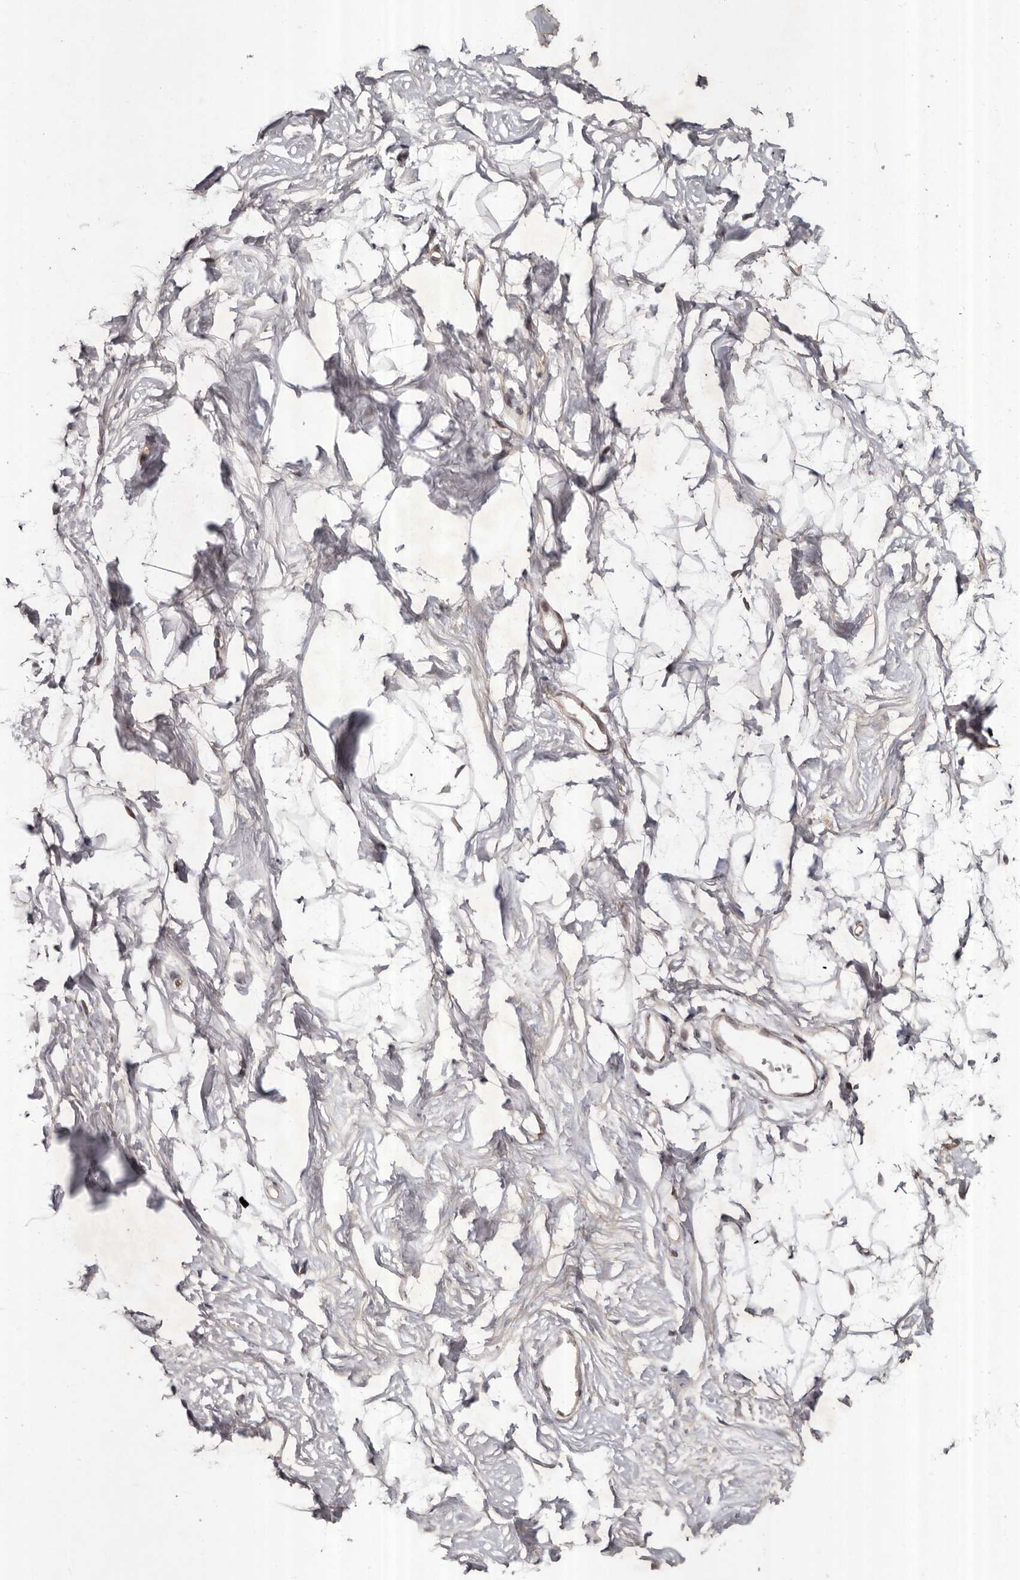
{"staining": {"intensity": "negative", "quantity": "none", "location": "none"}, "tissue": "breast", "cell_type": "Adipocytes", "image_type": "normal", "snomed": [{"axis": "morphology", "description": "Normal tissue, NOS"}, {"axis": "topography", "description": "Breast"}], "caption": "DAB immunohistochemical staining of normal human breast demonstrates no significant positivity in adipocytes. (Stains: DAB immunohistochemistry with hematoxylin counter stain, Microscopy: brightfield microscopy at high magnification).", "gene": "ABL1", "patient": {"sex": "female", "age": 26}}